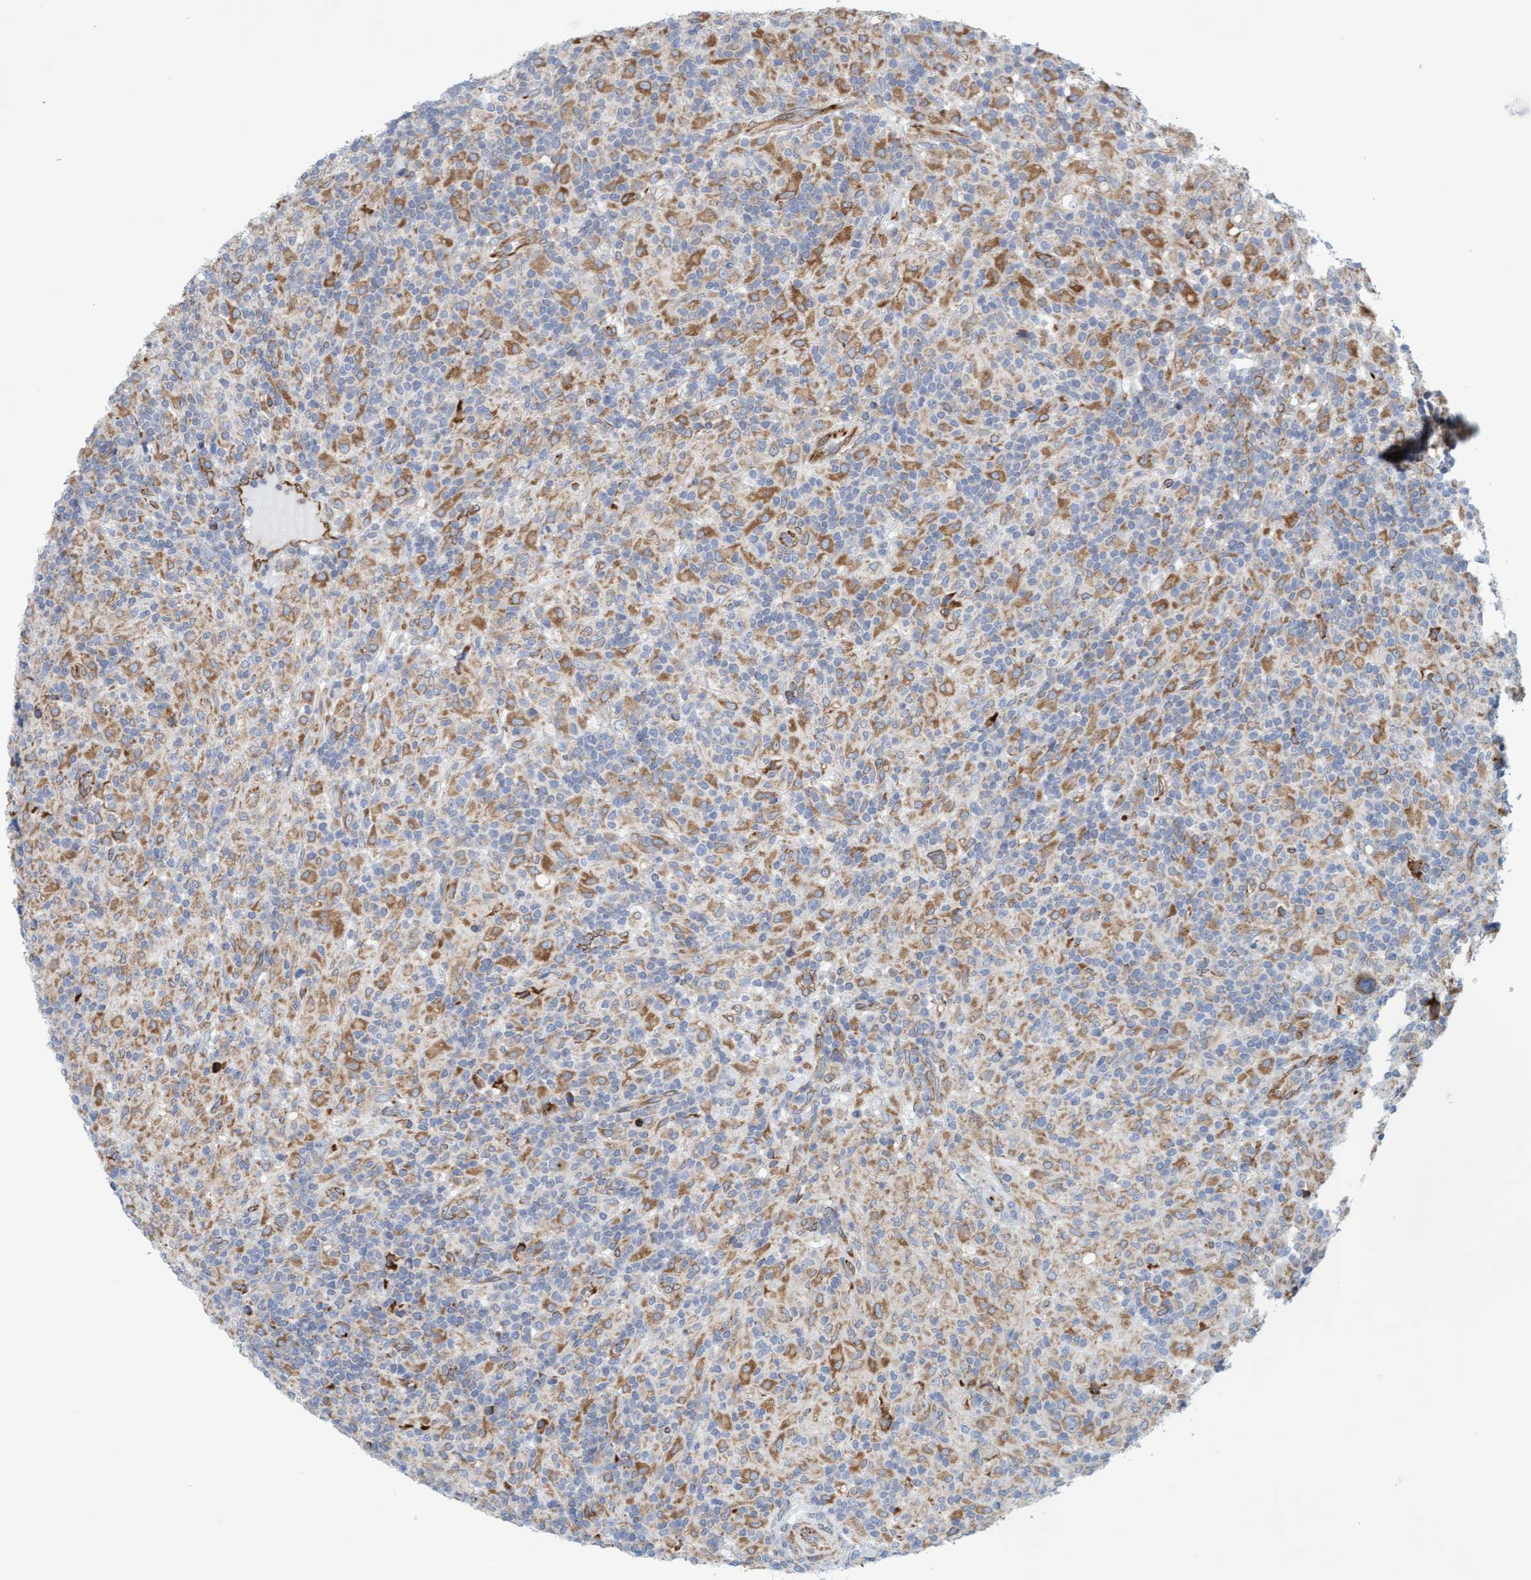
{"staining": {"intensity": "weak", "quantity": ">75%", "location": "cytoplasmic/membranous"}, "tissue": "lymphoma", "cell_type": "Tumor cells", "image_type": "cancer", "snomed": [{"axis": "morphology", "description": "Hodgkin's disease, NOS"}, {"axis": "topography", "description": "Lymph node"}], "caption": "Immunohistochemistry of lymphoma displays low levels of weak cytoplasmic/membranous positivity in about >75% of tumor cells. (brown staining indicates protein expression, while blue staining denotes nuclei).", "gene": "SLC28A3", "patient": {"sex": "male", "age": 70}}